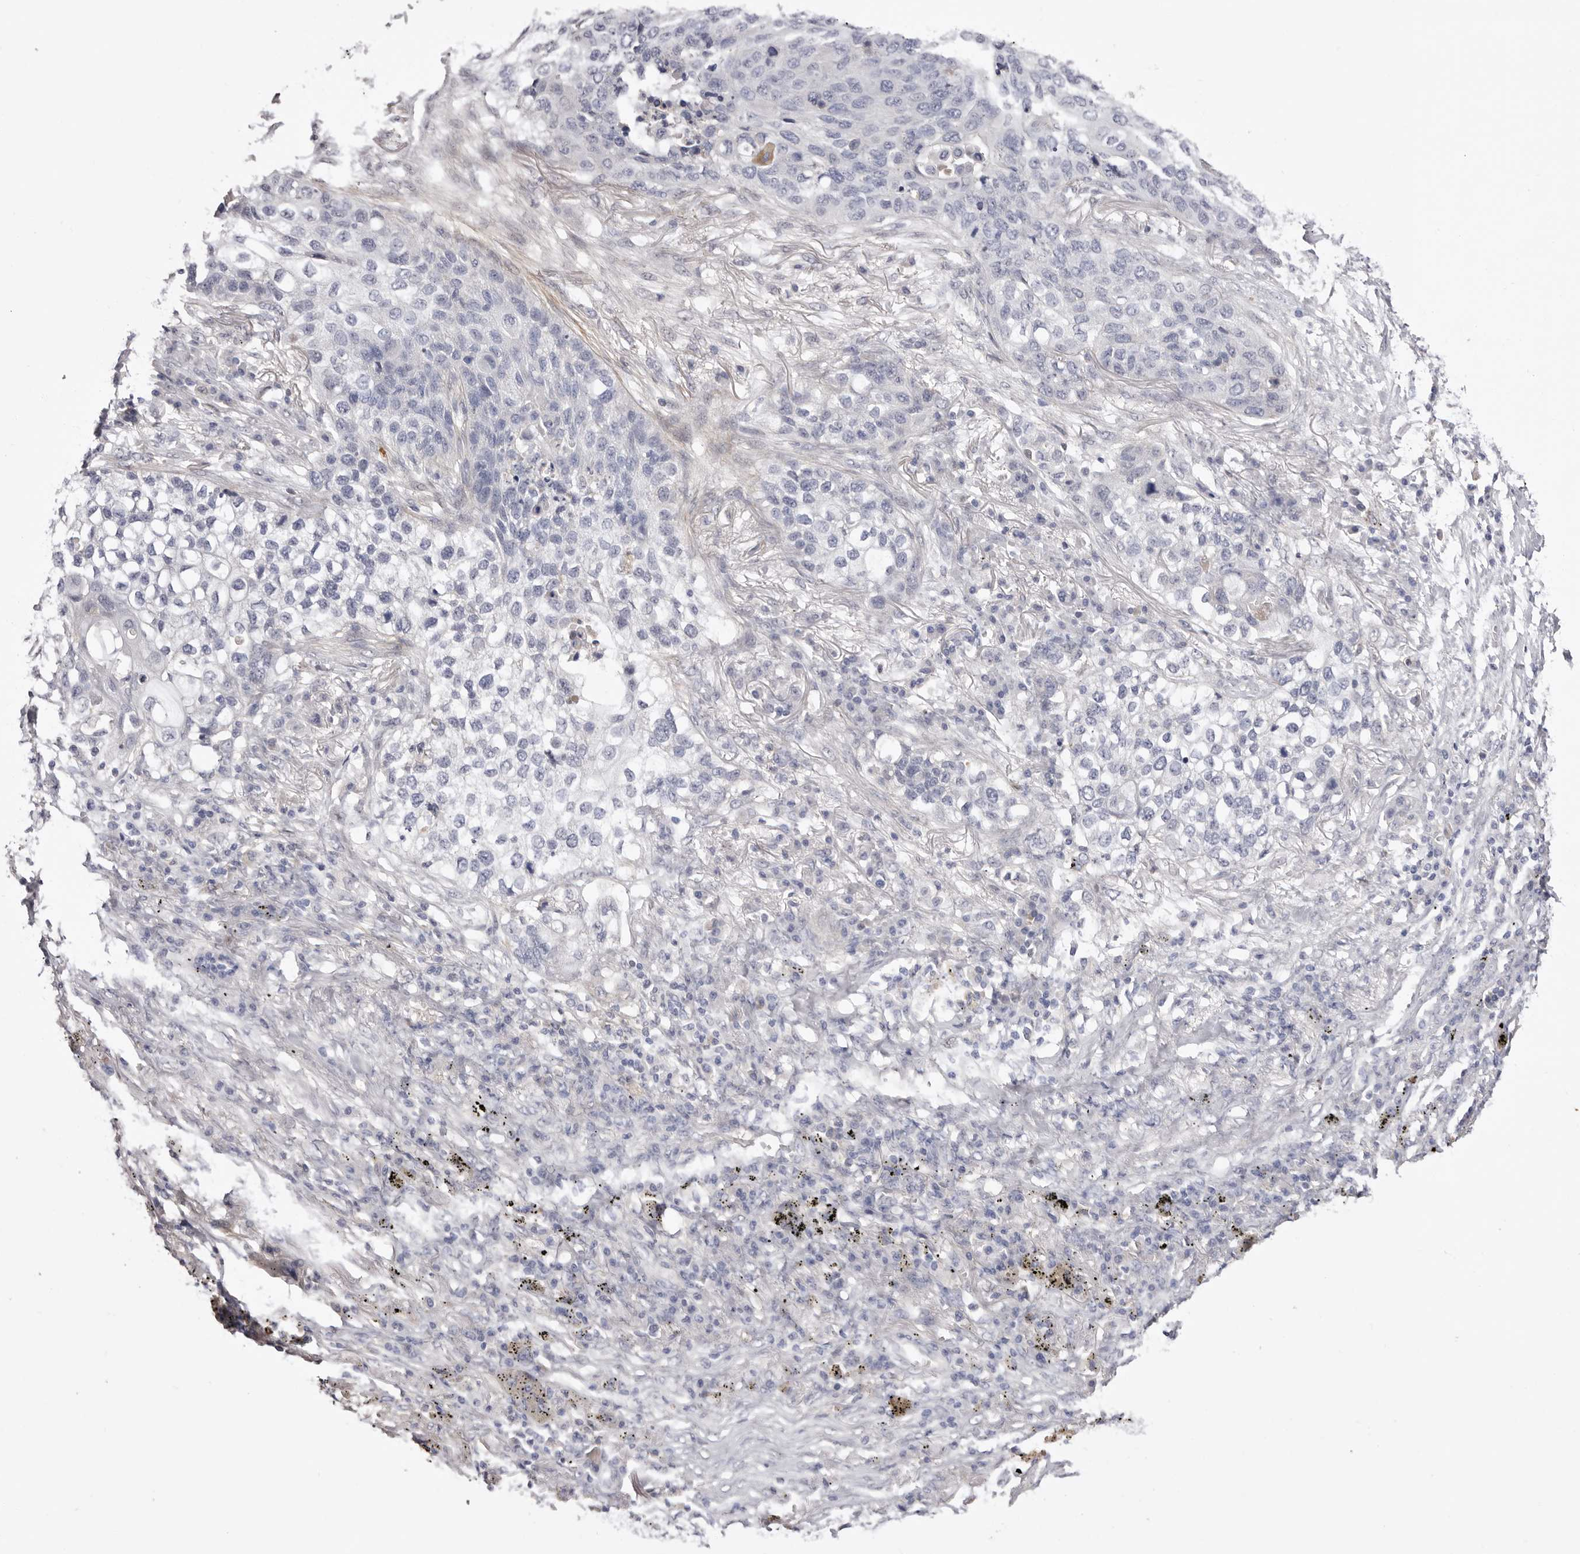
{"staining": {"intensity": "negative", "quantity": "none", "location": "none"}, "tissue": "lung cancer", "cell_type": "Tumor cells", "image_type": "cancer", "snomed": [{"axis": "morphology", "description": "Squamous cell carcinoma, NOS"}, {"axis": "topography", "description": "Lung"}], "caption": "Immunohistochemistry (IHC) photomicrograph of neoplastic tissue: human squamous cell carcinoma (lung) stained with DAB exhibits no significant protein staining in tumor cells.", "gene": "LMLN", "patient": {"sex": "female", "age": 63}}